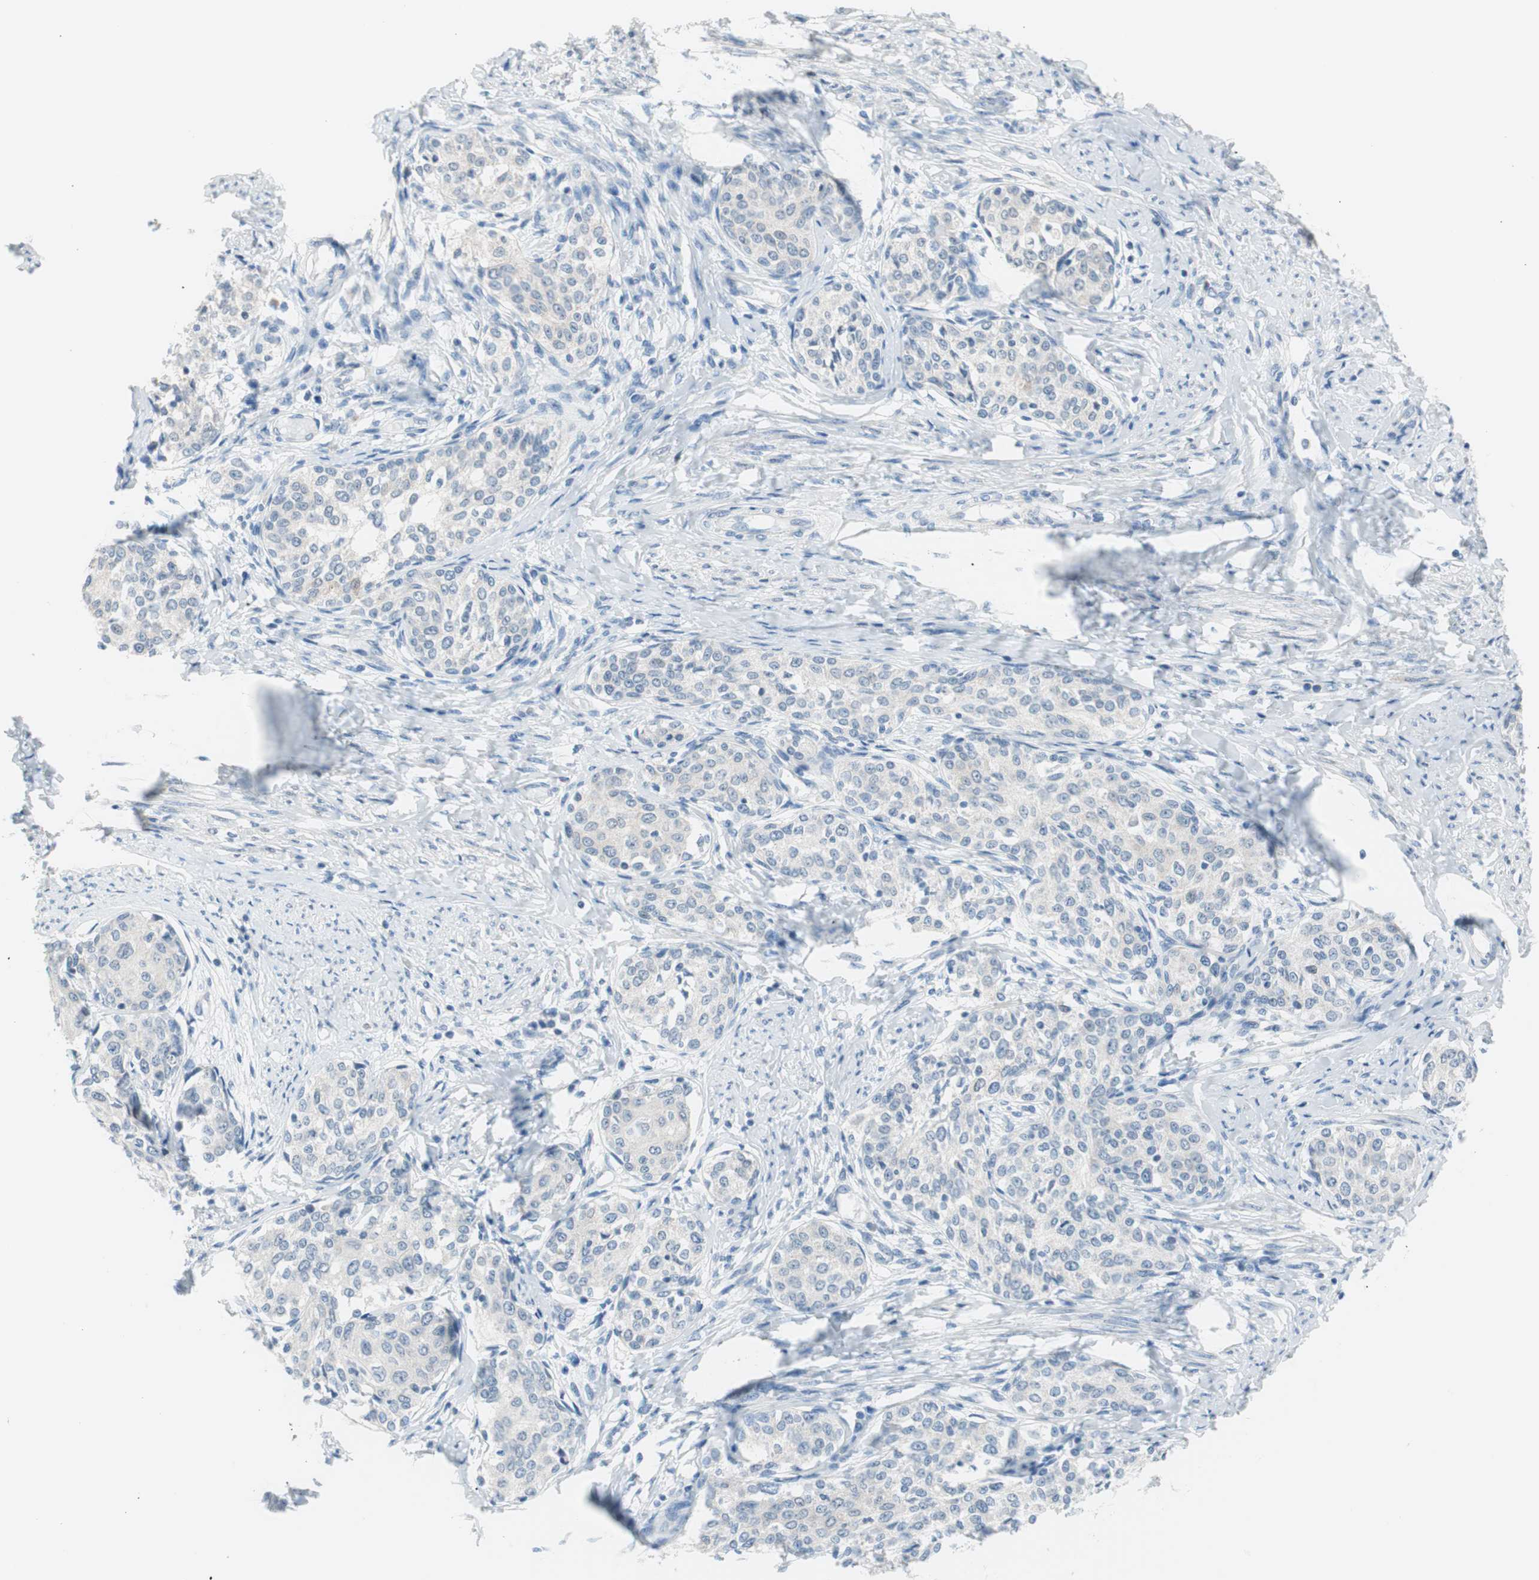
{"staining": {"intensity": "negative", "quantity": "none", "location": "none"}, "tissue": "cervical cancer", "cell_type": "Tumor cells", "image_type": "cancer", "snomed": [{"axis": "morphology", "description": "Squamous cell carcinoma, NOS"}, {"axis": "morphology", "description": "Adenocarcinoma, NOS"}, {"axis": "topography", "description": "Cervix"}], "caption": "DAB immunohistochemical staining of cervical cancer (adenocarcinoma) demonstrates no significant positivity in tumor cells.", "gene": "VIL1", "patient": {"sex": "female", "age": 52}}